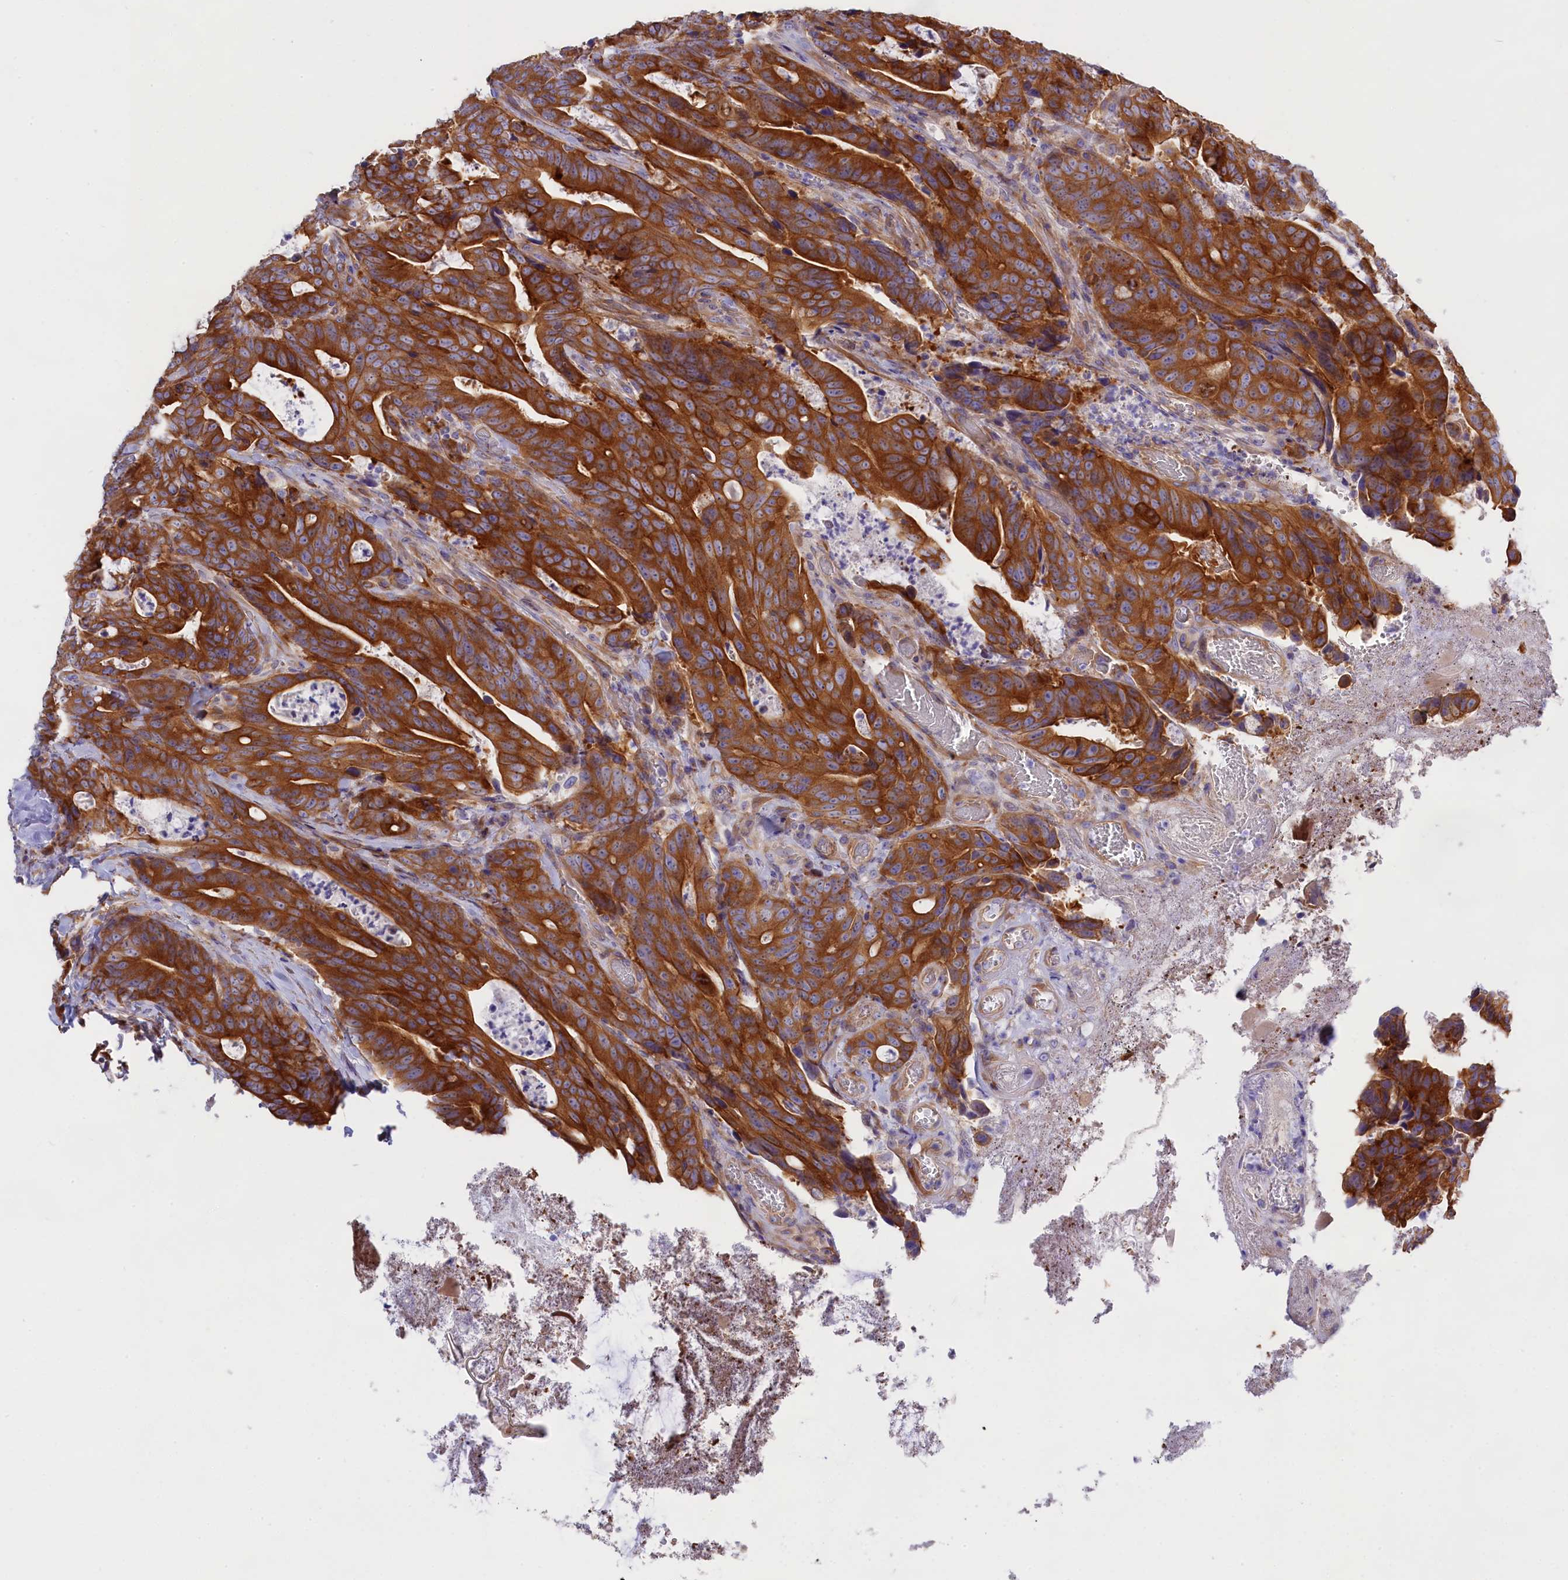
{"staining": {"intensity": "strong", "quantity": ">75%", "location": "cytoplasmic/membranous"}, "tissue": "colorectal cancer", "cell_type": "Tumor cells", "image_type": "cancer", "snomed": [{"axis": "morphology", "description": "Adenocarcinoma, NOS"}, {"axis": "topography", "description": "Colon"}], "caption": "The histopathology image exhibits staining of colorectal cancer (adenocarcinoma), revealing strong cytoplasmic/membranous protein positivity (brown color) within tumor cells.", "gene": "PPP1R13L", "patient": {"sex": "female", "age": 82}}